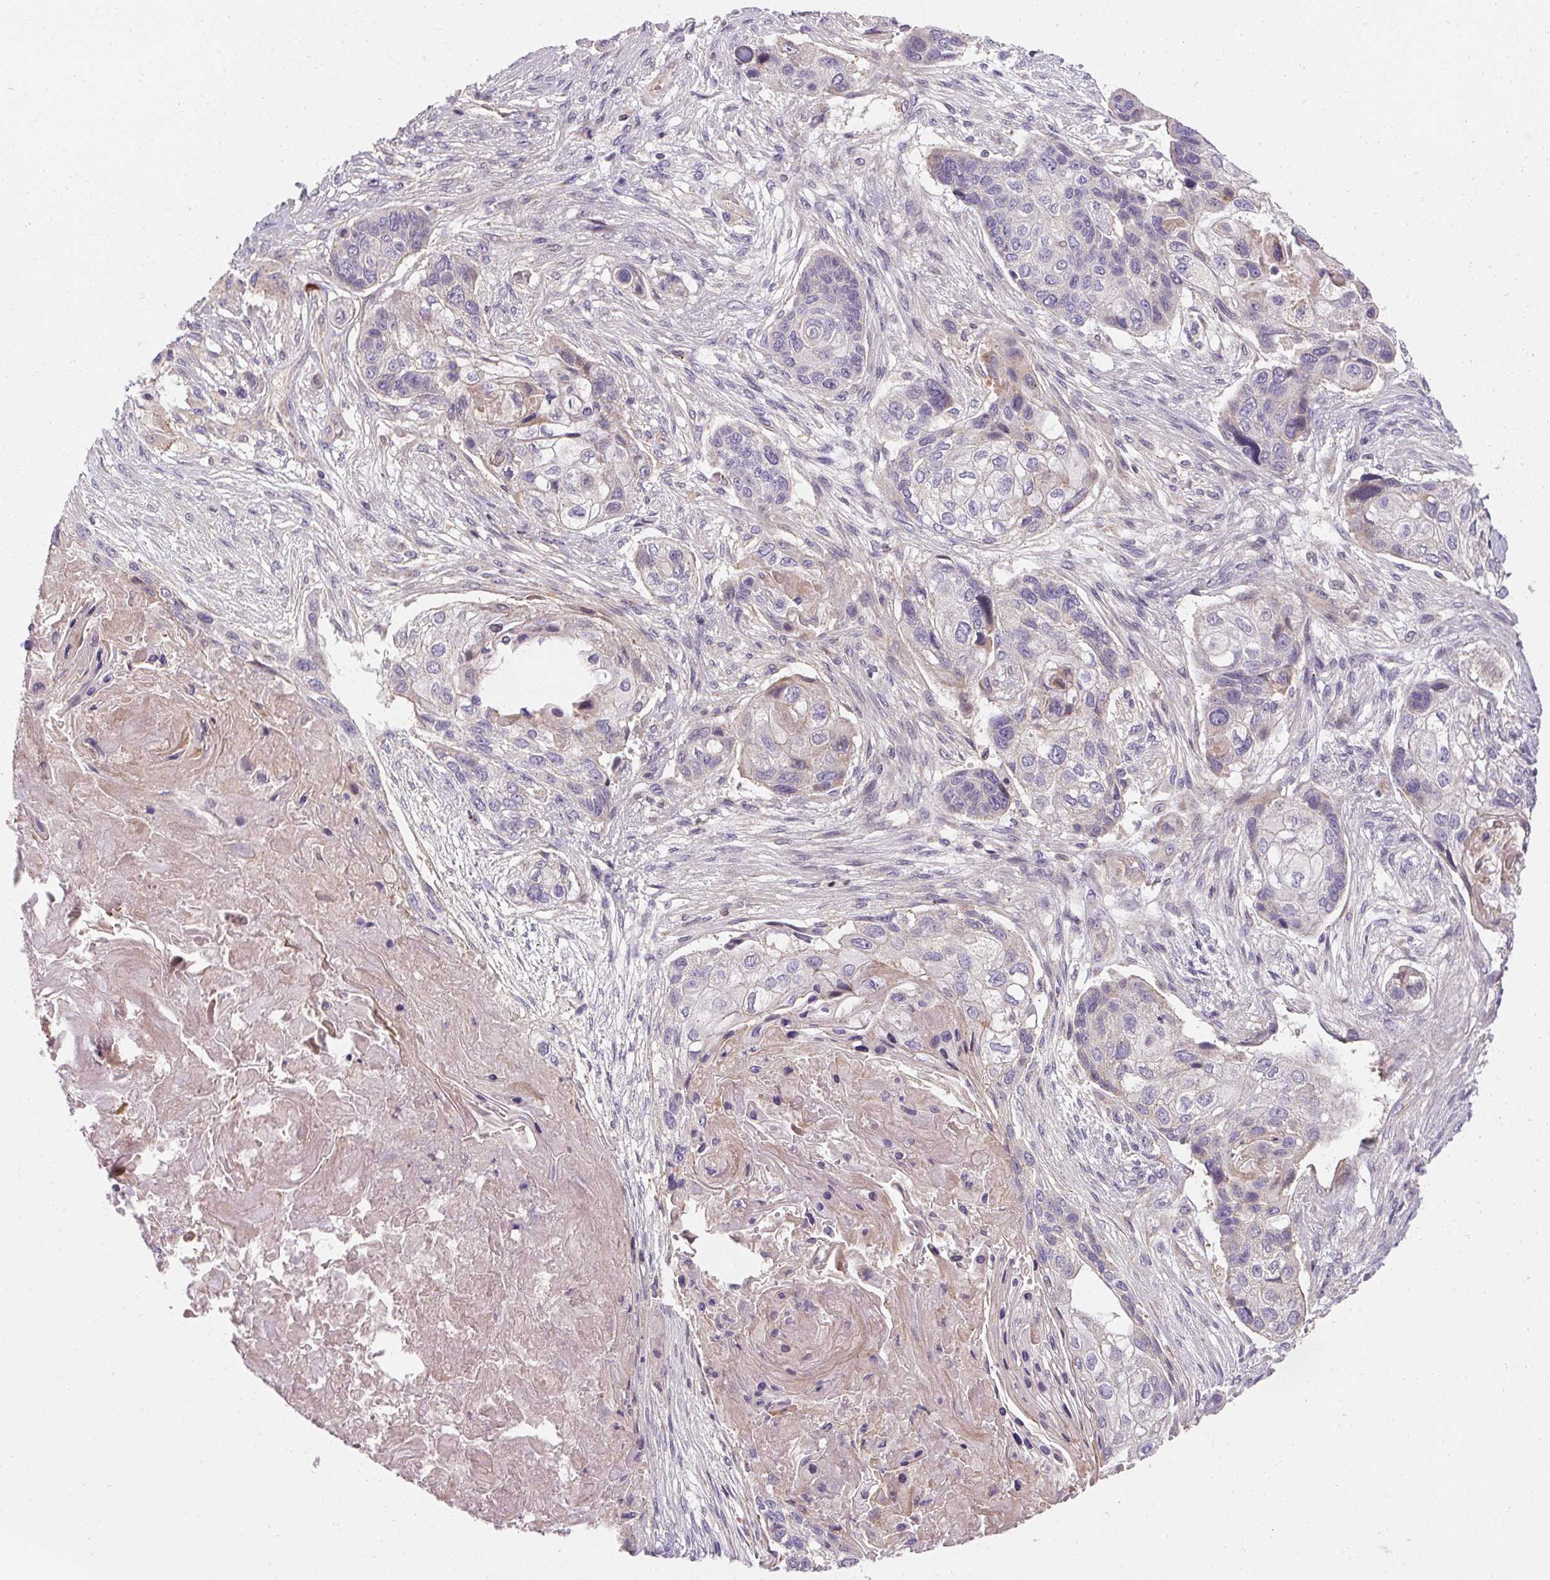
{"staining": {"intensity": "negative", "quantity": "none", "location": "none"}, "tissue": "lung cancer", "cell_type": "Tumor cells", "image_type": "cancer", "snomed": [{"axis": "morphology", "description": "Squamous cell carcinoma, NOS"}, {"axis": "topography", "description": "Lung"}], "caption": "Immunohistochemistry micrograph of neoplastic tissue: human squamous cell carcinoma (lung) stained with DAB demonstrates no significant protein expression in tumor cells.", "gene": "APLP1", "patient": {"sex": "male", "age": 69}}